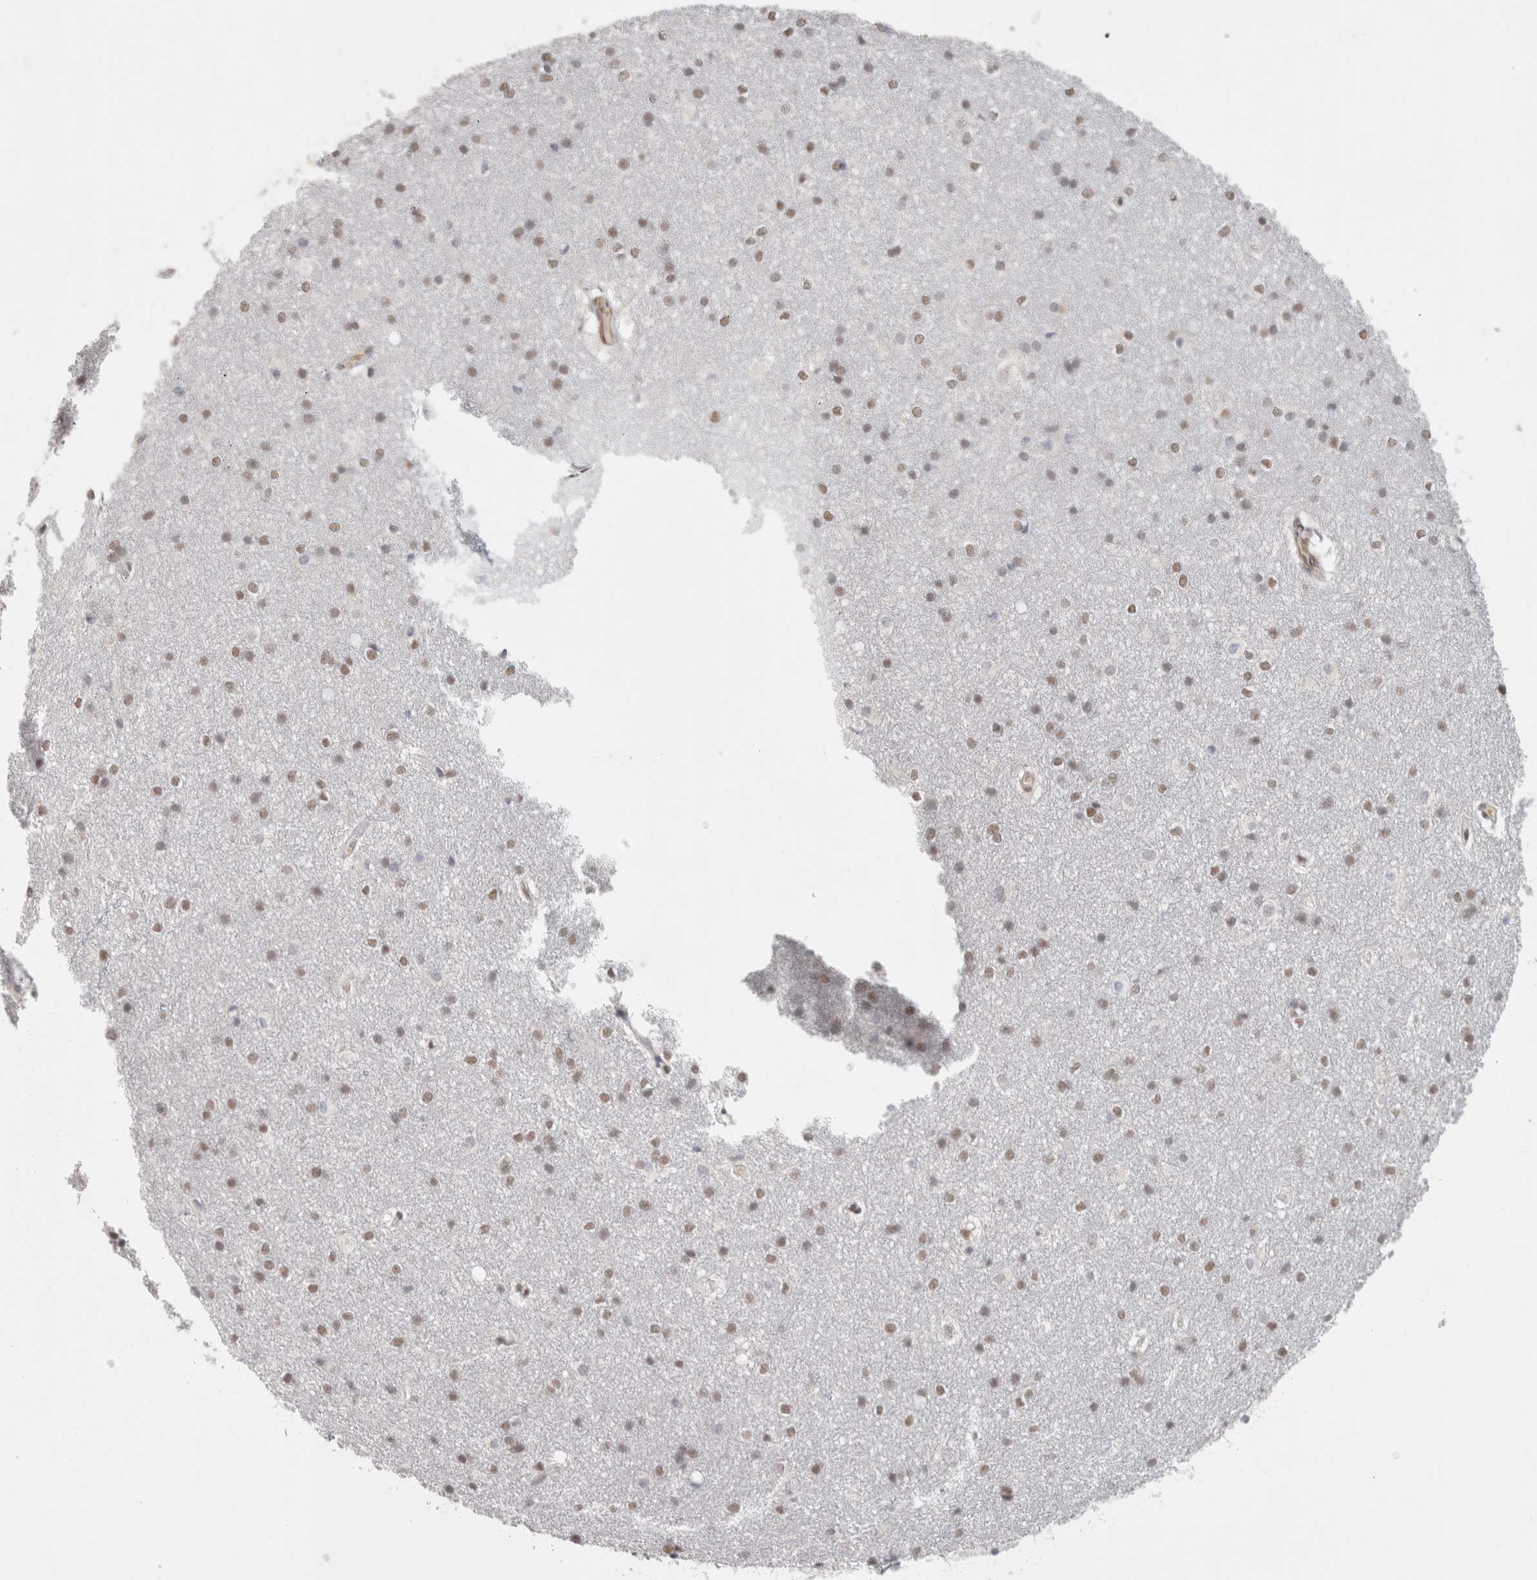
{"staining": {"intensity": "weak", "quantity": "25%-75%", "location": "nuclear"}, "tissue": "caudate", "cell_type": "Glial cells", "image_type": "normal", "snomed": [{"axis": "morphology", "description": "Normal tissue, NOS"}, {"axis": "topography", "description": "Lateral ventricle wall"}], "caption": "The micrograph displays staining of benign caudate, revealing weak nuclear protein staining (brown color) within glial cells.", "gene": "ZNF830", "patient": {"sex": "female", "age": 19}}